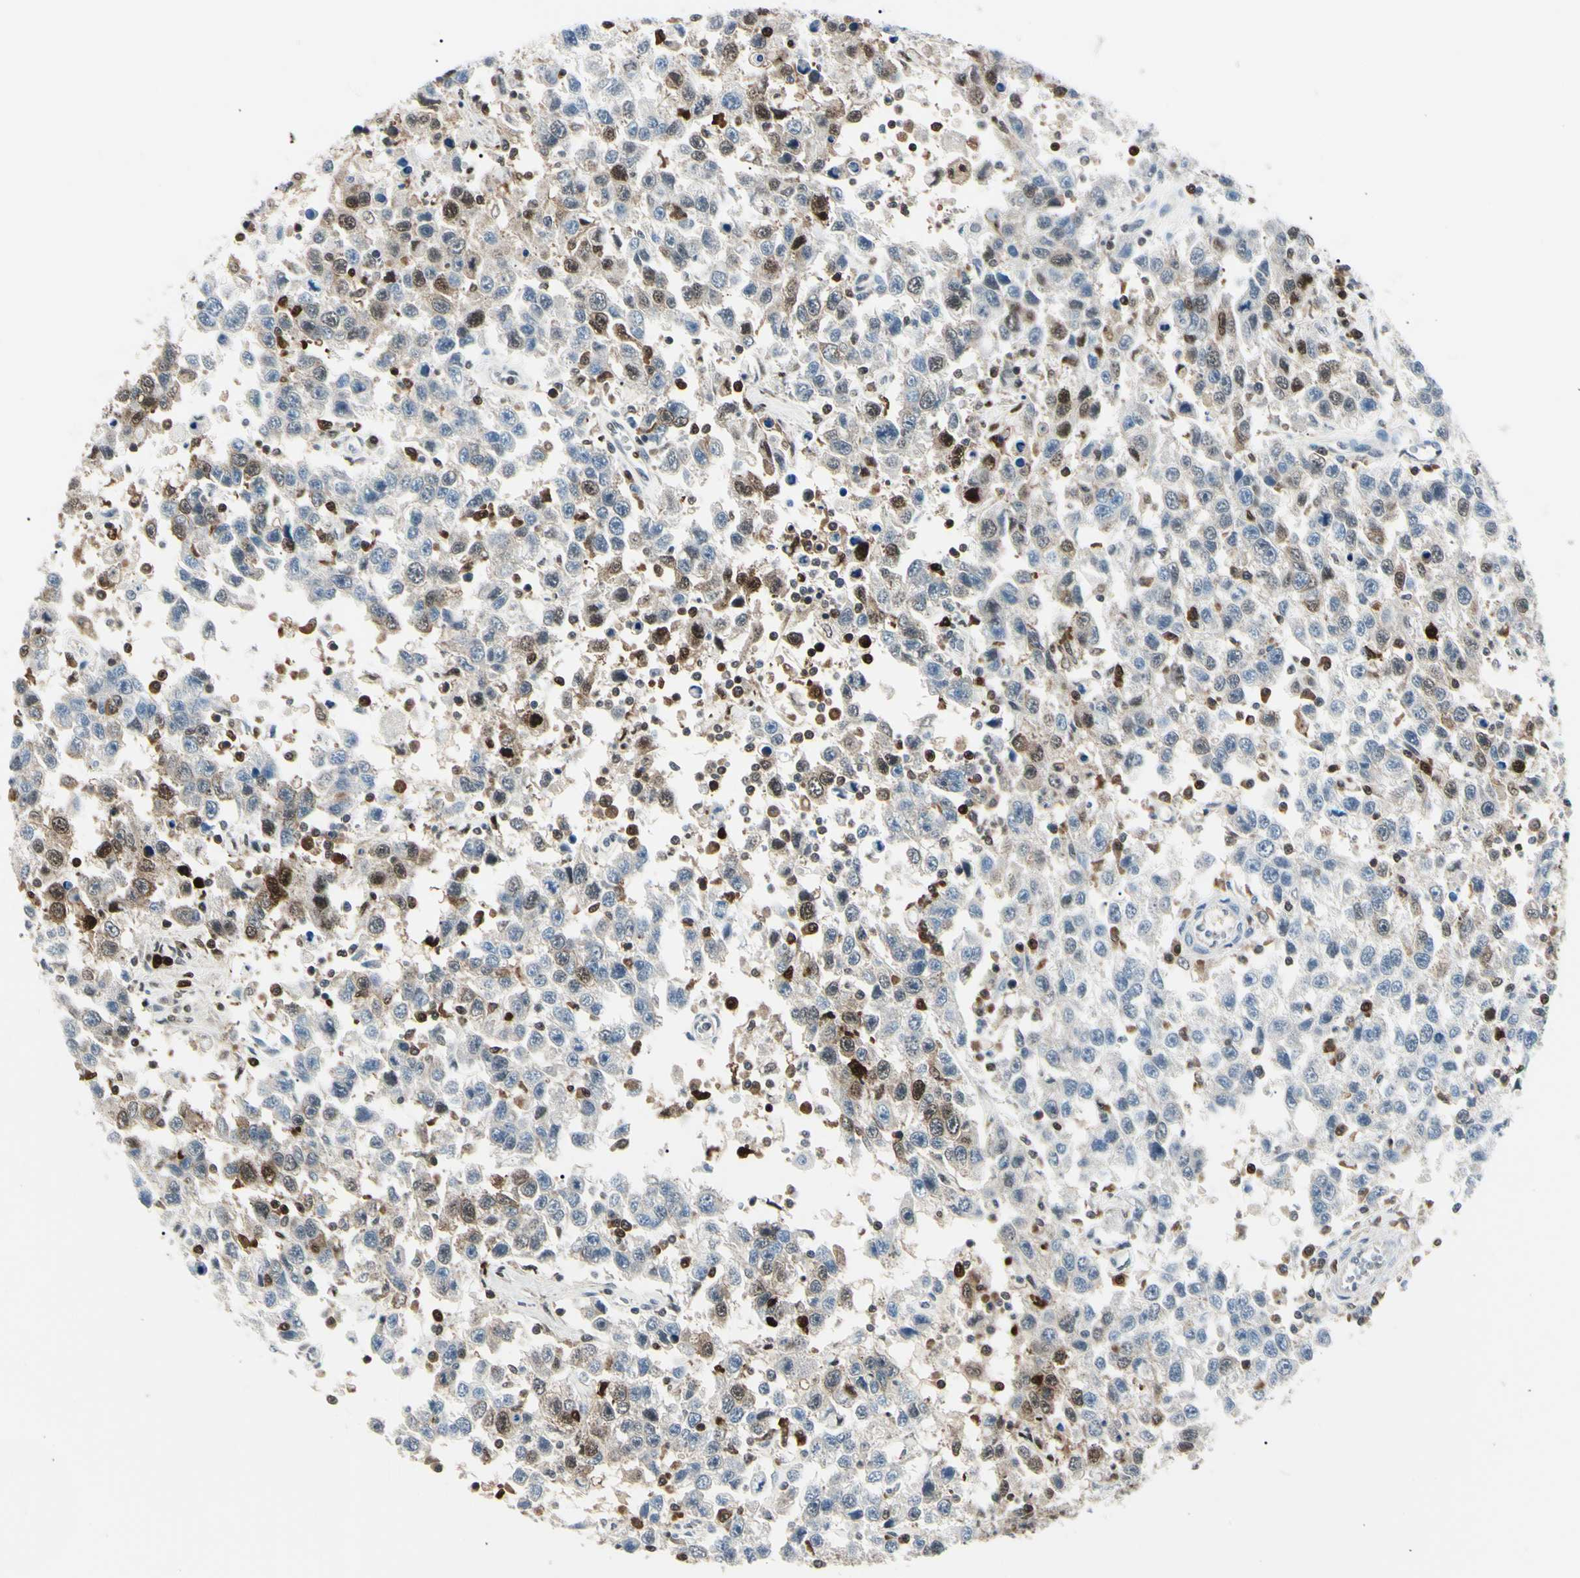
{"staining": {"intensity": "moderate", "quantity": "25%-75%", "location": "cytoplasmic/membranous,nuclear"}, "tissue": "testis cancer", "cell_type": "Tumor cells", "image_type": "cancer", "snomed": [{"axis": "morphology", "description": "Seminoma, NOS"}, {"axis": "topography", "description": "Testis"}], "caption": "Protein analysis of testis seminoma tissue exhibits moderate cytoplasmic/membranous and nuclear staining in approximately 25%-75% of tumor cells.", "gene": "PGK1", "patient": {"sex": "male", "age": 41}}